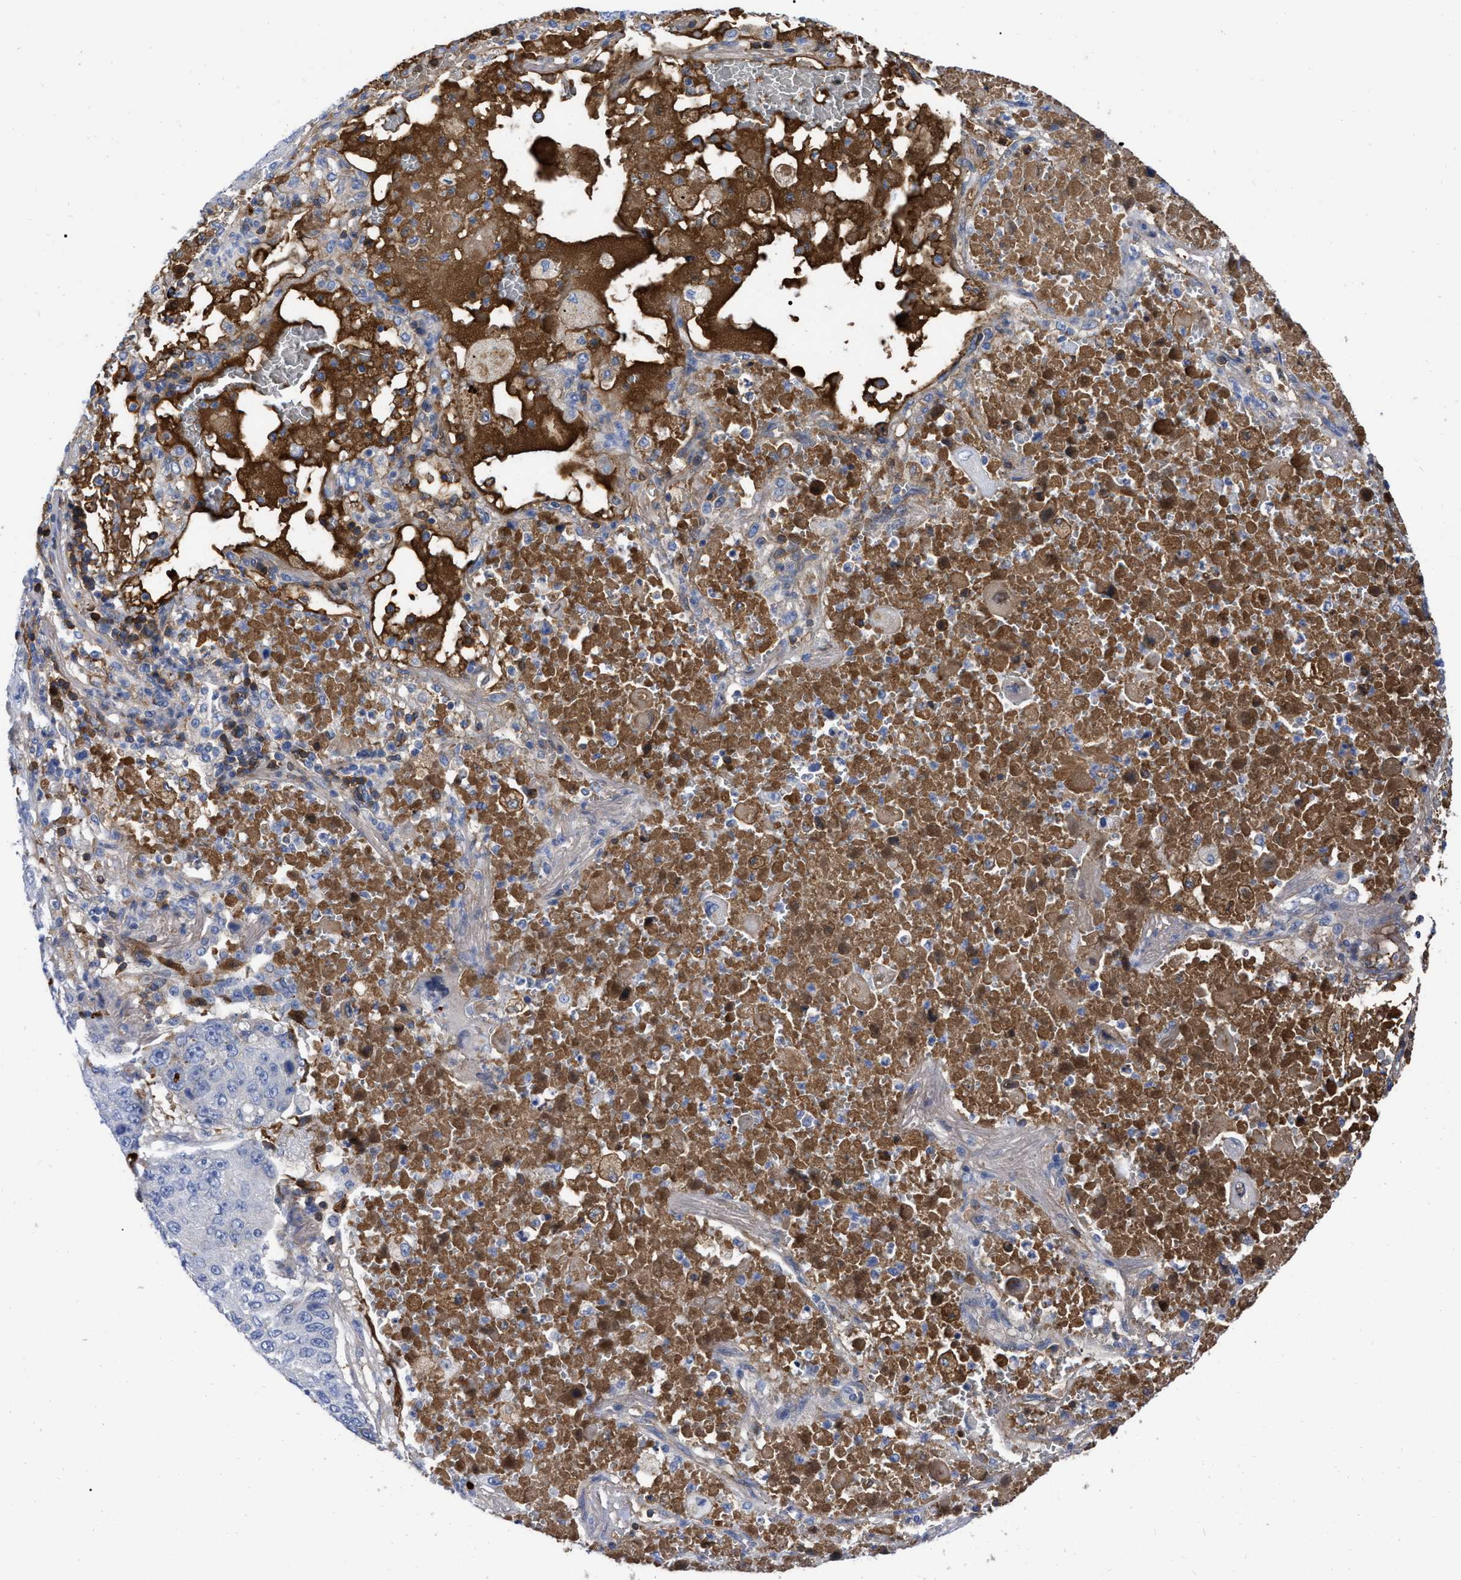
{"staining": {"intensity": "negative", "quantity": "none", "location": "none"}, "tissue": "lung cancer", "cell_type": "Tumor cells", "image_type": "cancer", "snomed": [{"axis": "morphology", "description": "Squamous cell carcinoma, NOS"}, {"axis": "topography", "description": "Lung"}], "caption": "This is an immunohistochemistry micrograph of human squamous cell carcinoma (lung). There is no expression in tumor cells.", "gene": "IGHV5-51", "patient": {"sex": "male", "age": 61}}